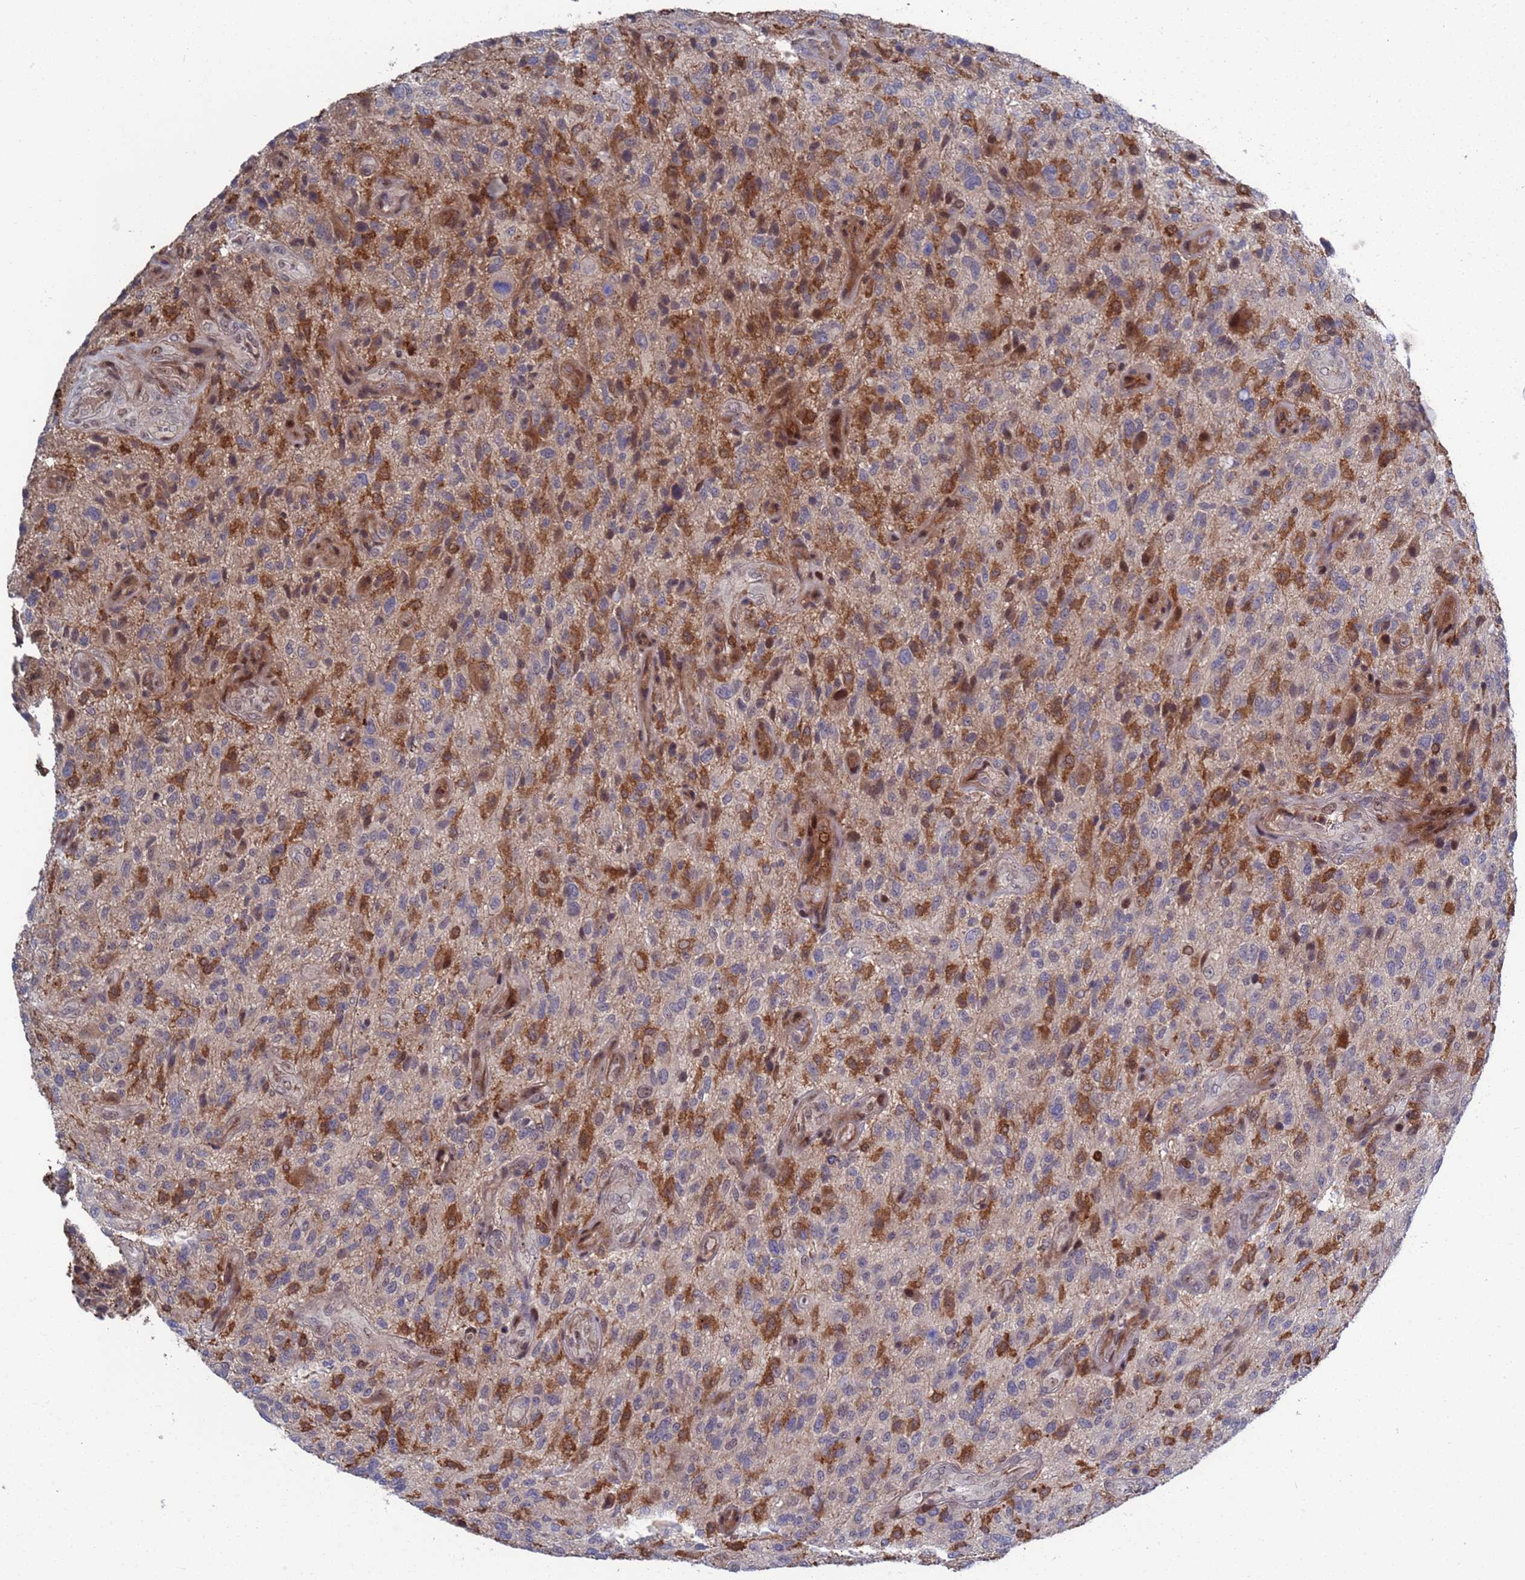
{"staining": {"intensity": "moderate", "quantity": "25%-75%", "location": "cytoplasmic/membranous"}, "tissue": "glioma", "cell_type": "Tumor cells", "image_type": "cancer", "snomed": [{"axis": "morphology", "description": "Glioma, malignant, High grade"}, {"axis": "topography", "description": "Brain"}], "caption": "Tumor cells demonstrate moderate cytoplasmic/membranous staining in approximately 25%-75% of cells in glioma.", "gene": "TMBIM6", "patient": {"sex": "male", "age": 47}}